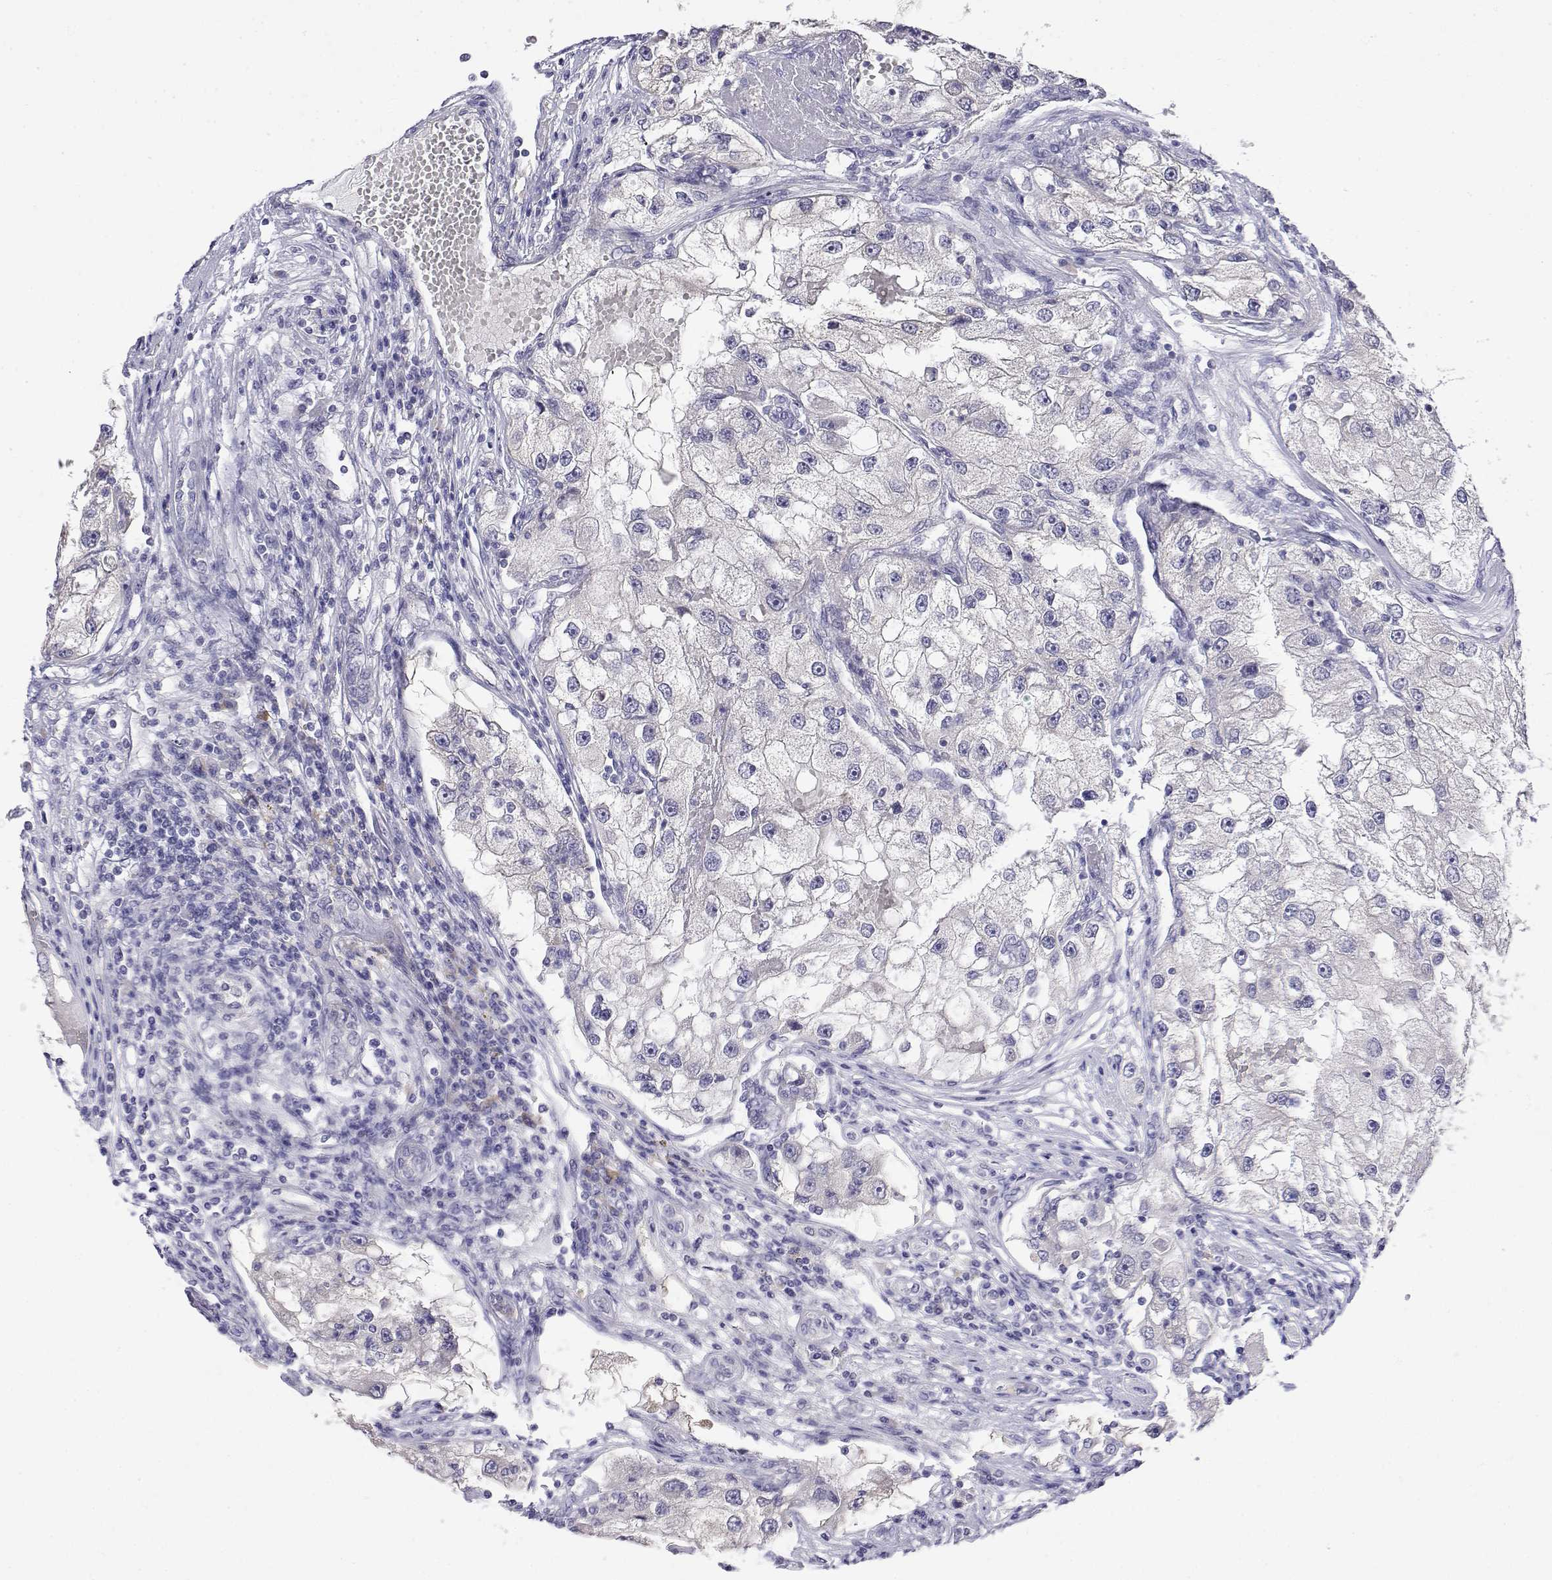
{"staining": {"intensity": "negative", "quantity": "none", "location": "none"}, "tissue": "renal cancer", "cell_type": "Tumor cells", "image_type": "cancer", "snomed": [{"axis": "morphology", "description": "Adenocarcinoma, NOS"}, {"axis": "topography", "description": "Kidney"}], "caption": "IHC of adenocarcinoma (renal) exhibits no expression in tumor cells. Nuclei are stained in blue.", "gene": "LY6D", "patient": {"sex": "male", "age": 63}}